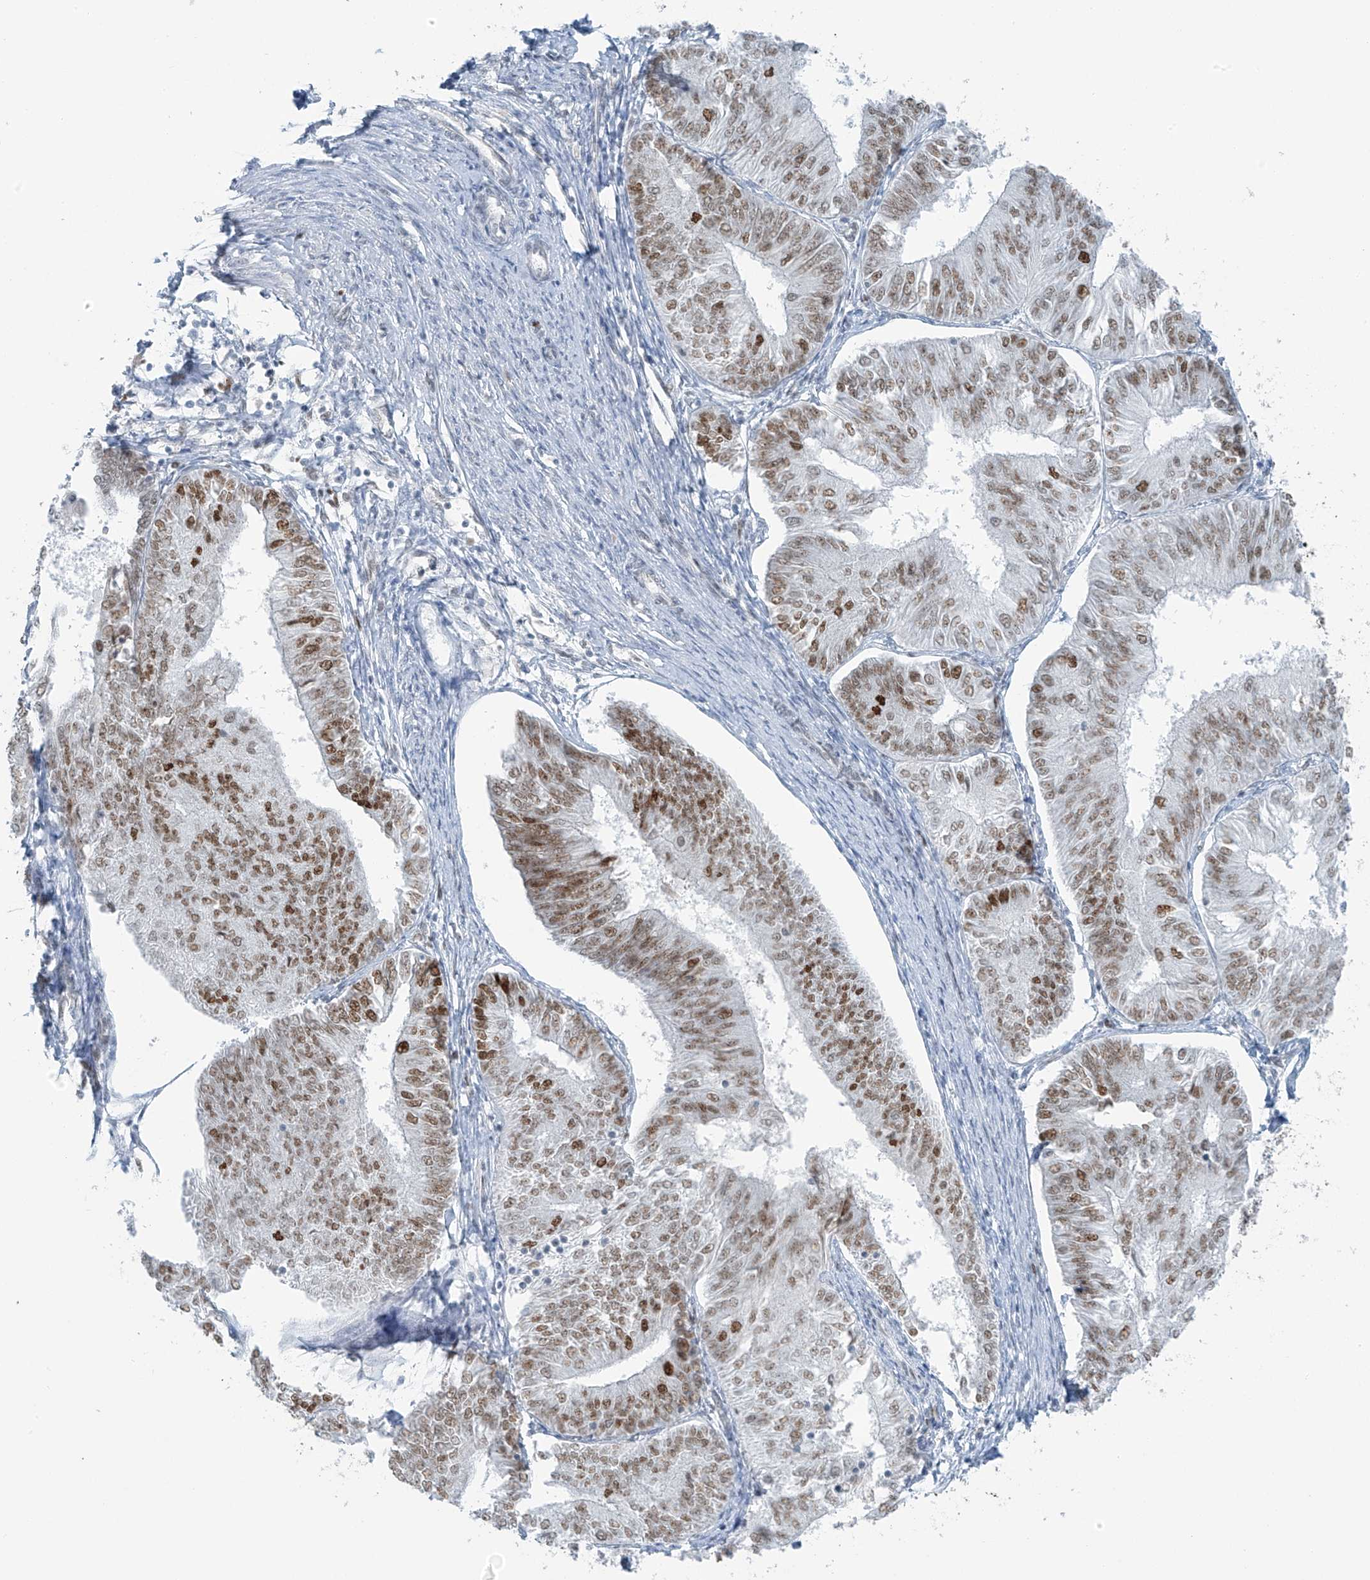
{"staining": {"intensity": "moderate", "quantity": ">75%", "location": "nuclear"}, "tissue": "endometrial cancer", "cell_type": "Tumor cells", "image_type": "cancer", "snomed": [{"axis": "morphology", "description": "Adenocarcinoma, NOS"}, {"axis": "topography", "description": "Endometrium"}], "caption": "Human endometrial adenocarcinoma stained with a brown dye exhibits moderate nuclear positive expression in about >75% of tumor cells.", "gene": "WRNIP1", "patient": {"sex": "female", "age": 58}}